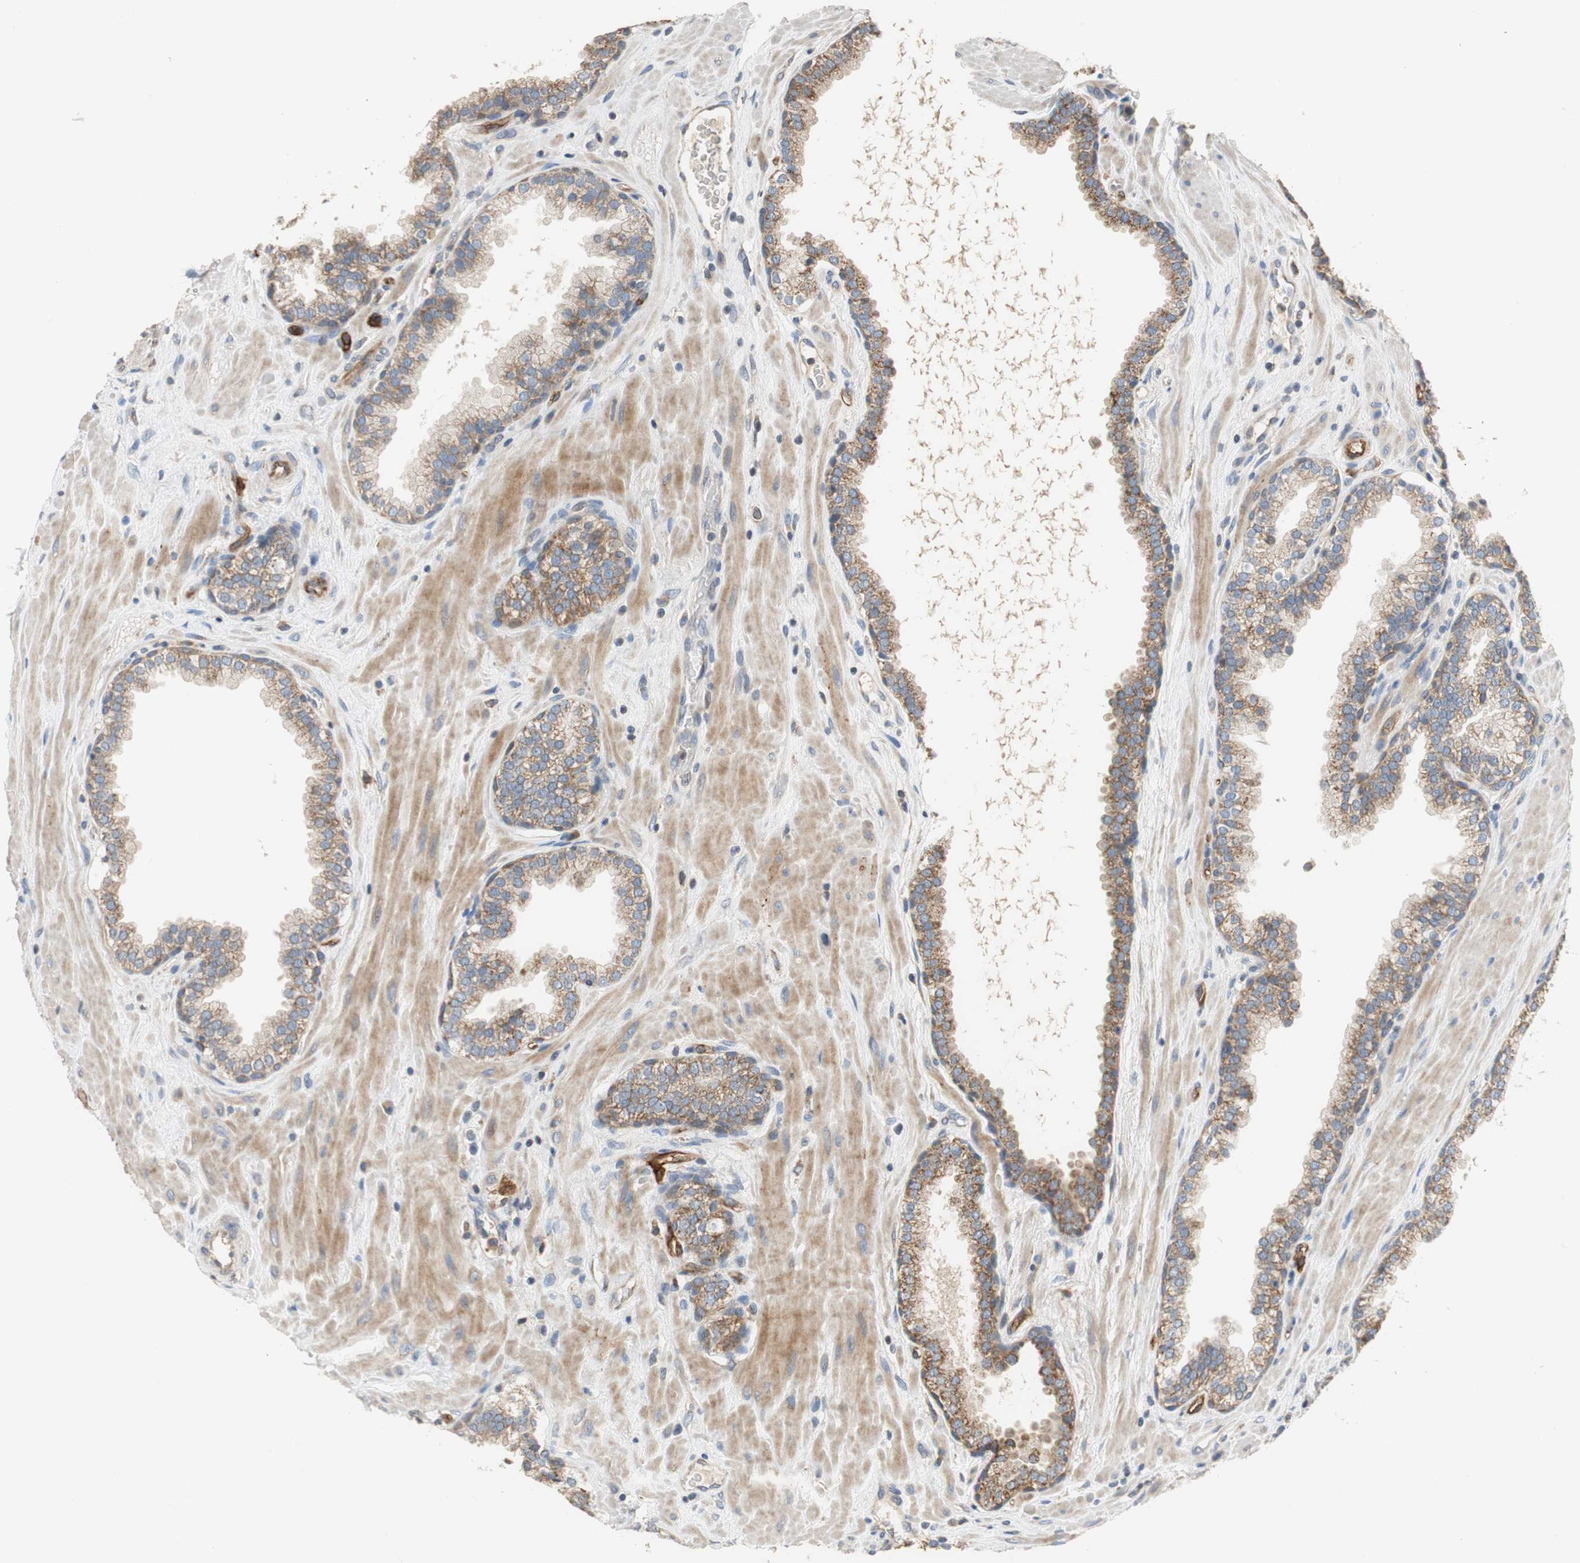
{"staining": {"intensity": "moderate", "quantity": ">75%", "location": "cytoplasmic/membranous"}, "tissue": "prostate", "cell_type": "Glandular cells", "image_type": "normal", "snomed": [{"axis": "morphology", "description": "Normal tissue, NOS"}, {"axis": "topography", "description": "Prostate"}], "caption": "The histopathology image demonstrates staining of normal prostate, revealing moderate cytoplasmic/membranous protein staining (brown color) within glandular cells.", "gene": "ALPL", "patient": {"sex": "male", "age": 51}}